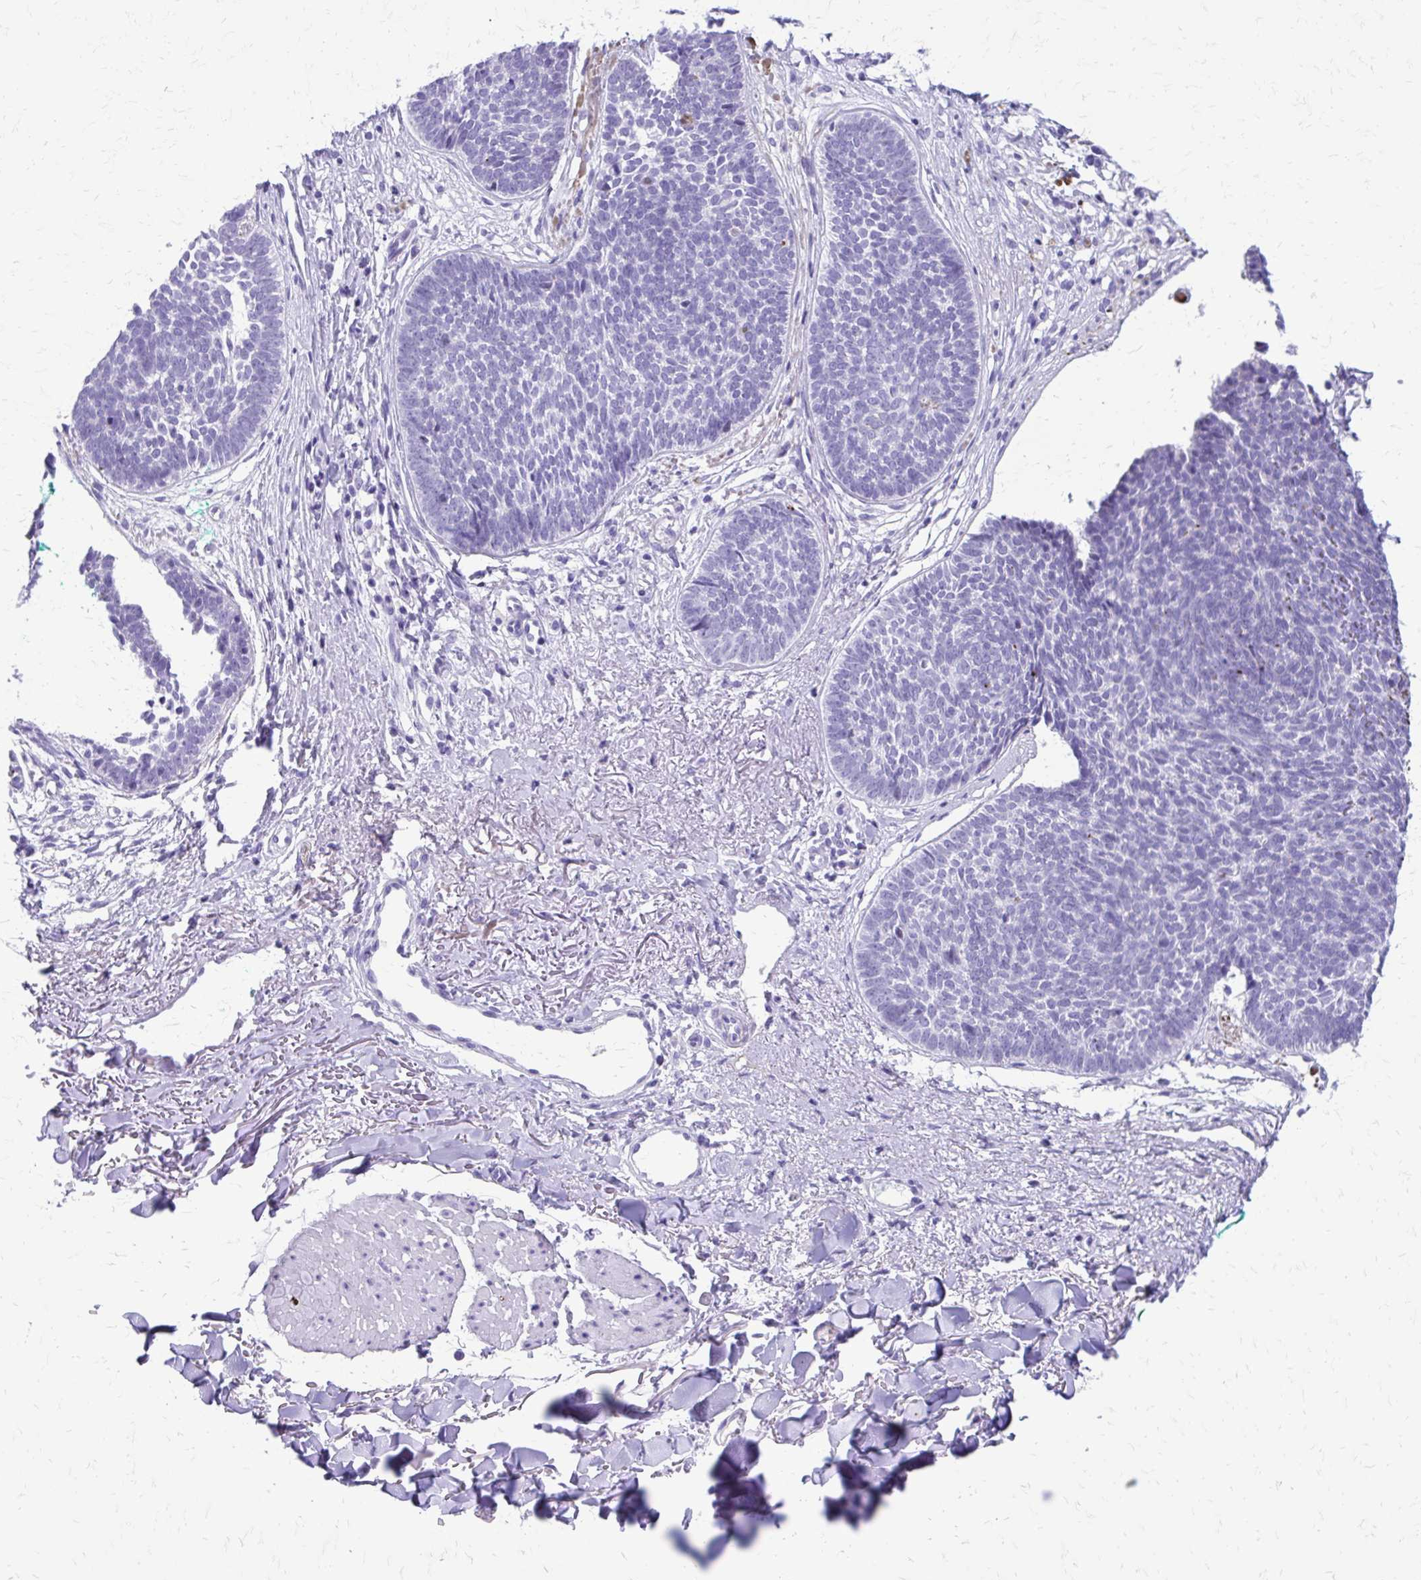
{"staining": {"intensity": "negative", "quantity": "none", "location": "none"}, "tissue": "skin cancer", "cell_type": "Tumor cells", "image_type": "cancer", "snomed": [{"axis": "morphology", "description": "Basal cell carcinoma"}, {"axis": "topography", "description": "Skin"}, {"axis": "topography", "description": "Skin of neck"}, {"axis": "topography", "description": "Skin of shoulder"}, {"axis": "topography", "description": "Skin of back"}], "caption": "A high-resolution histopathology image shows immunohistochemistry (IHC) staining of skin cancer, which displays no significant expression in tumor cells. (Stains: DAB (3,3'-diaminobenzidine) immunohistochemistry (IHC) with hematoxylin counter stain, Microscopy: brightfield microscopy at high magnification).", "gene": "SATL1", "patient": {"sex": "male", "age": 80}}